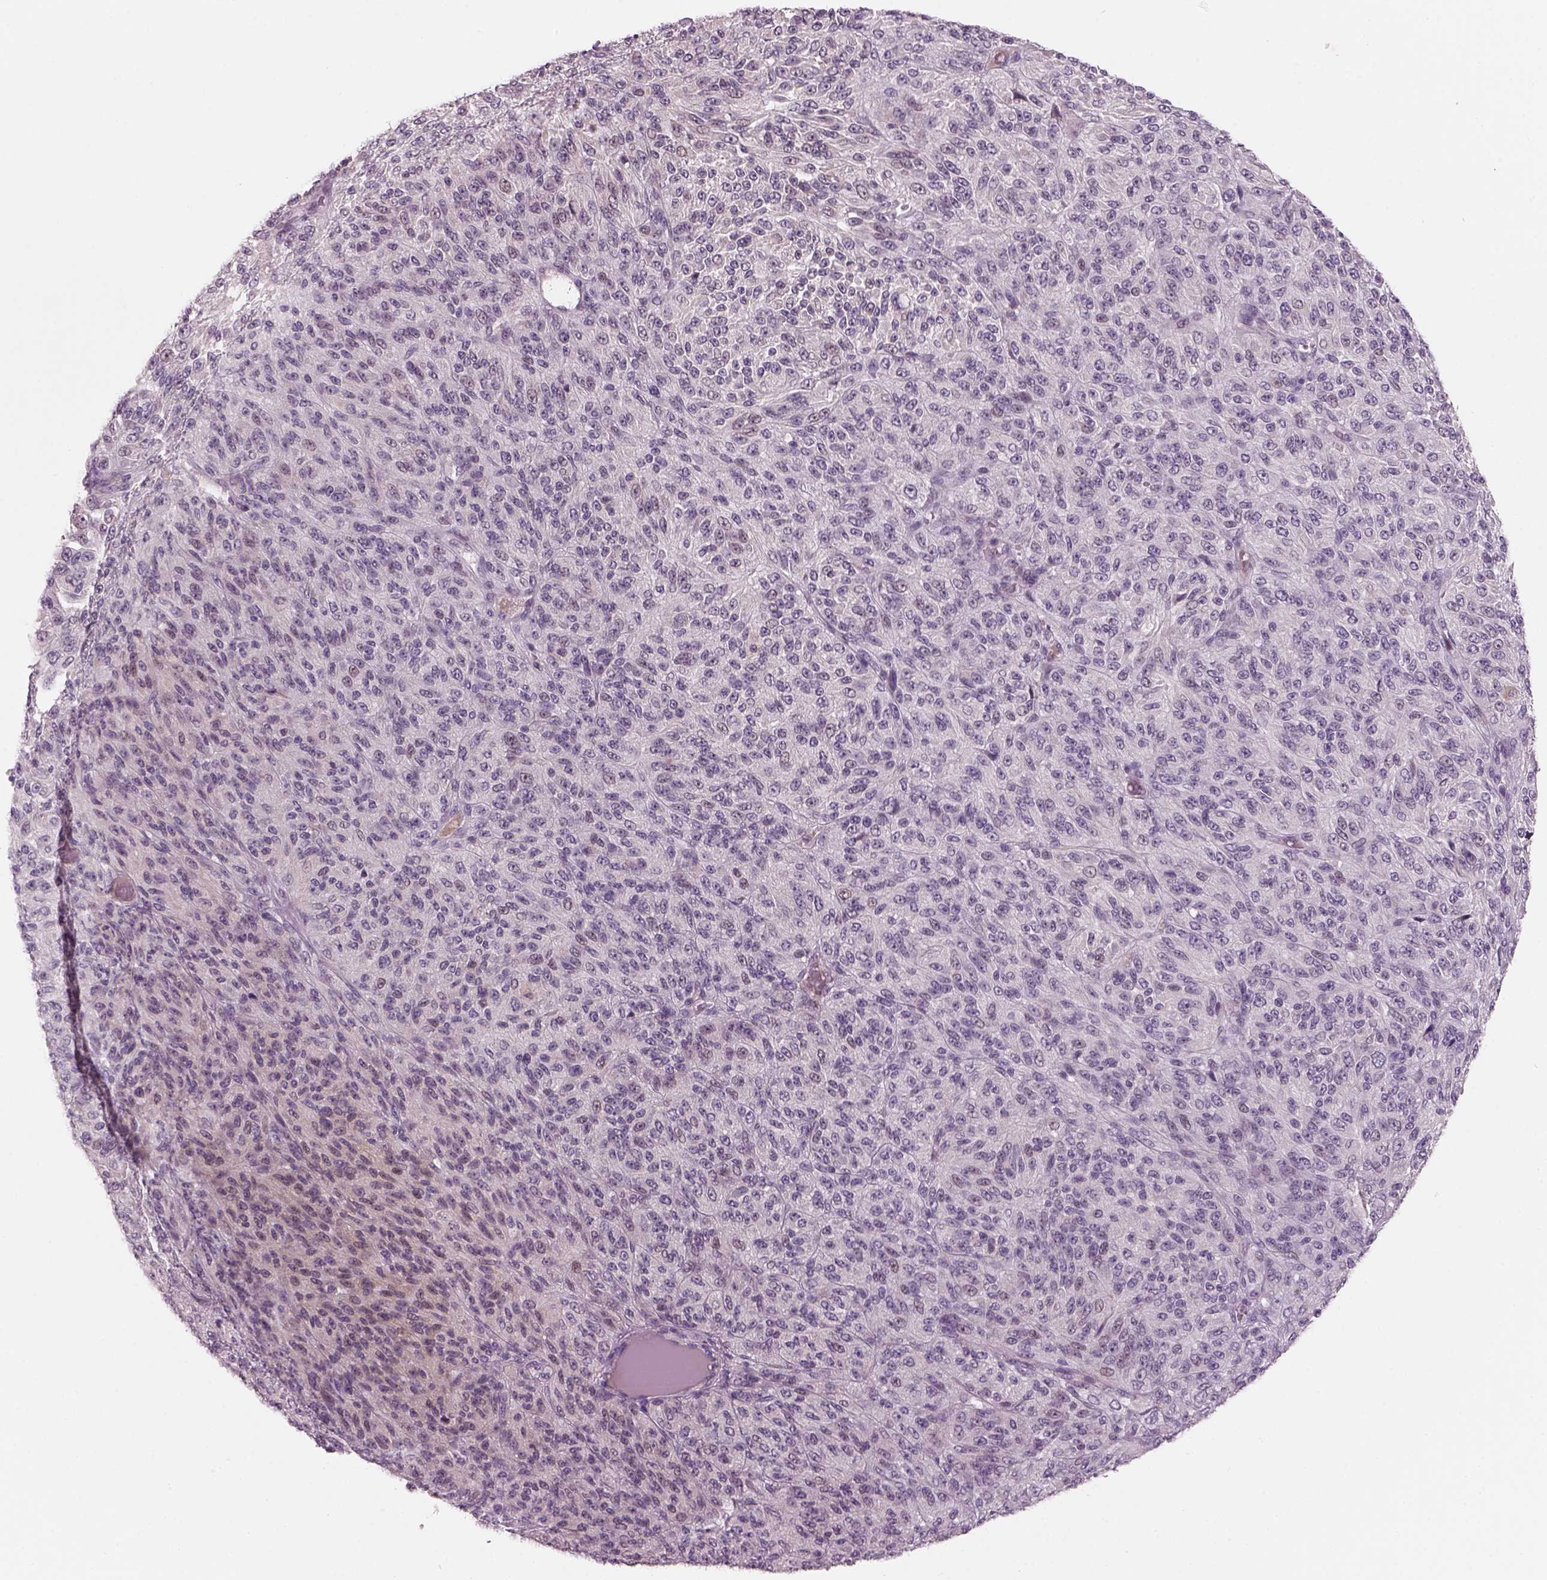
{"staining": {"intensity": "negative", "quantity": "none", "location": "none"}, "tissue": "melanoma", "cell_type": "Tumor cells", "image_type": "cancer", "snomed": [{"axis": "morphology", "description": "Malignant melanoma, Metastatic site"}, {"axis": "topography", "description": "Brain"}], "caption": "The immunohistochemistry micrograph has no significant staining in tumor cells of malignant melanoma (metastatic site) tissue.", "gene": "PENK", "patient": {"sex": "female", "age": 56}}